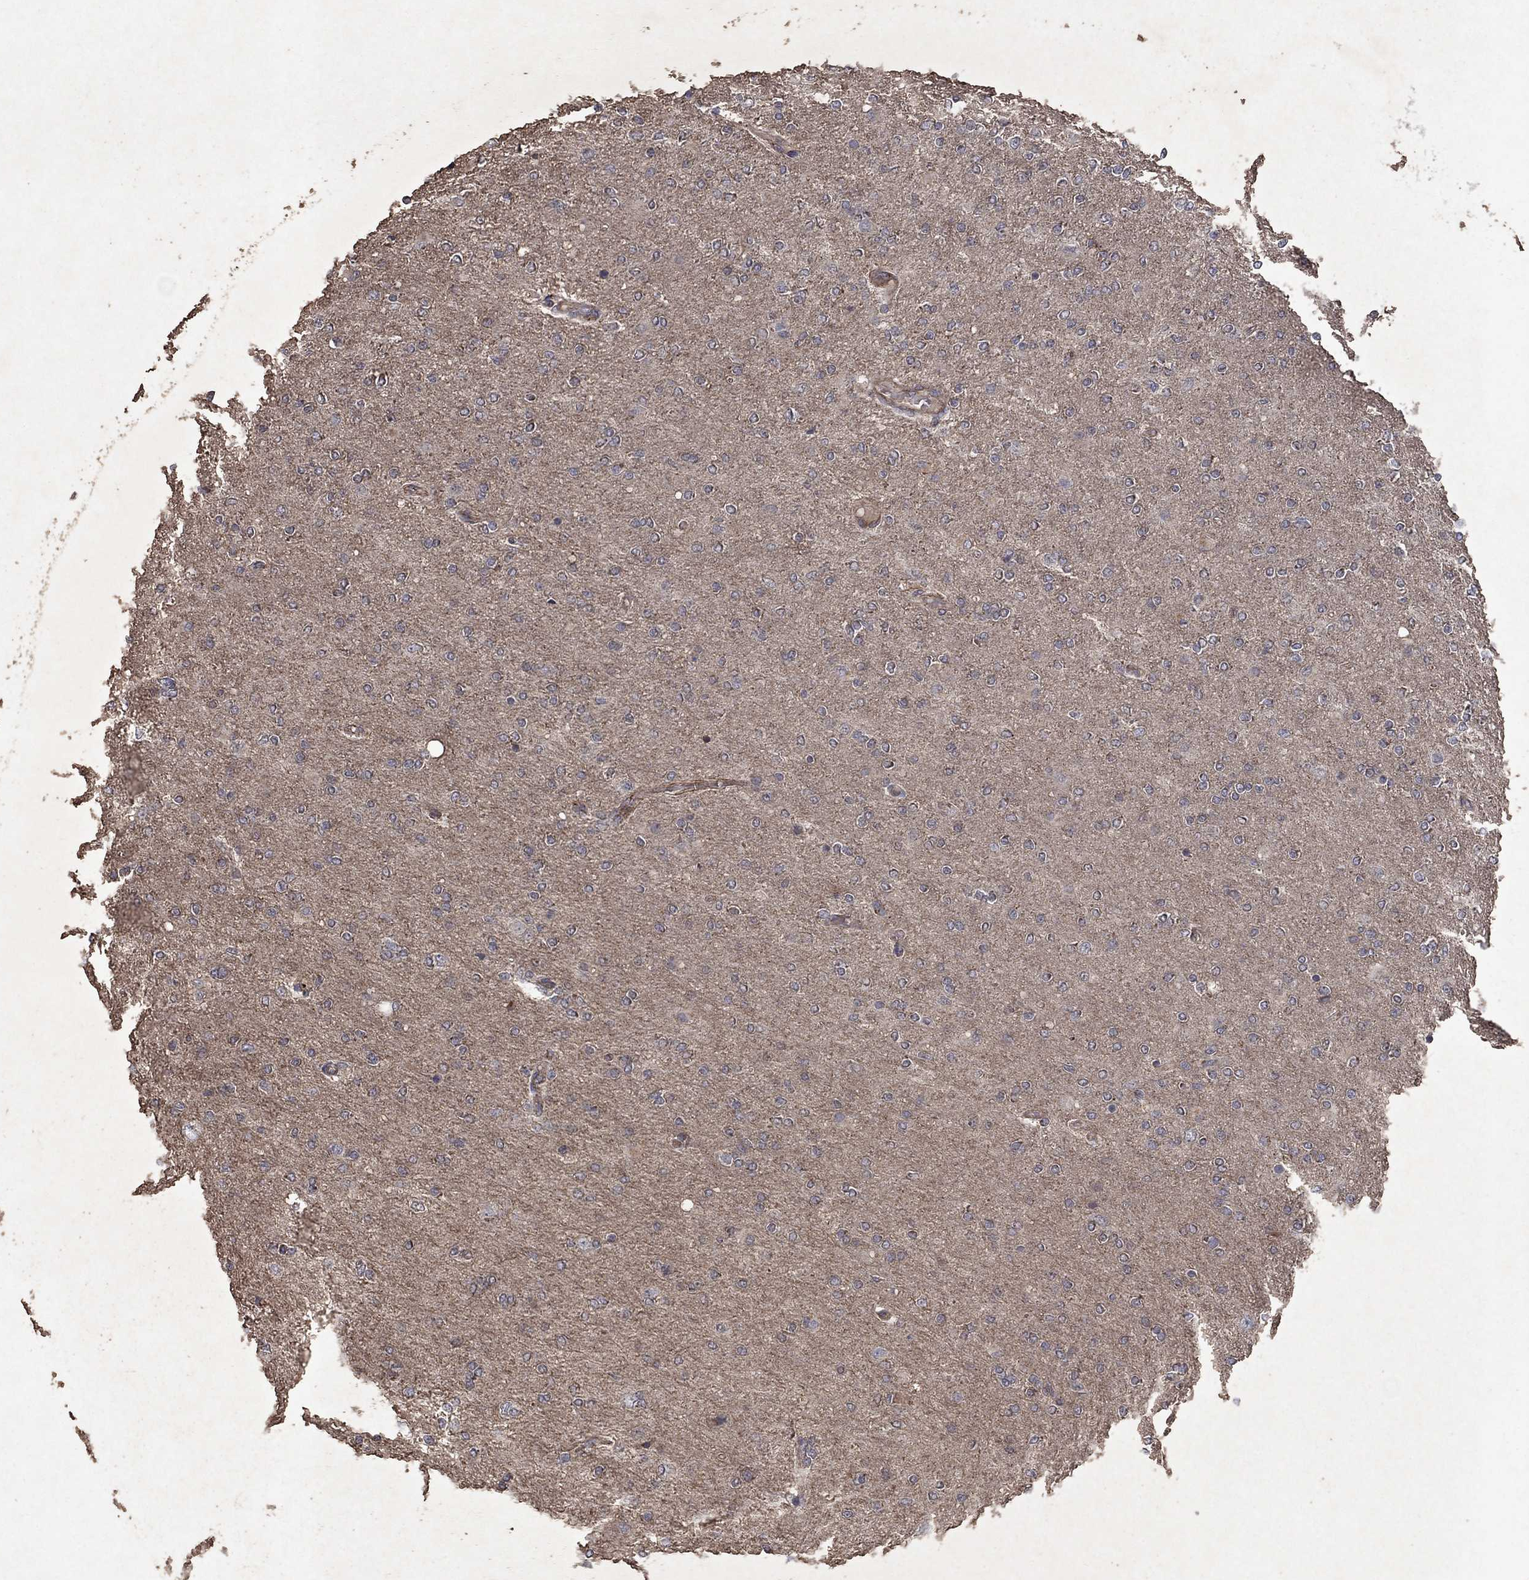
{"staining": {"intensity": "negative", "quantity": "none", "location": "none"}, "tissue": "glioma", "cell_type": "Tumor cells", "image_type": "cancer", "snomed": [{"axis": "morphology", "description": "Glioma, malignant, High grade"}, {"axis": "topography", "description": "Cerebral cortex"}], "caption": "This is a photomicrograph of IHC staining of glioma, which shows no expression in tumor cells.", "gene": "FRG1", "patient": {"sex": "male", "age": 70}}